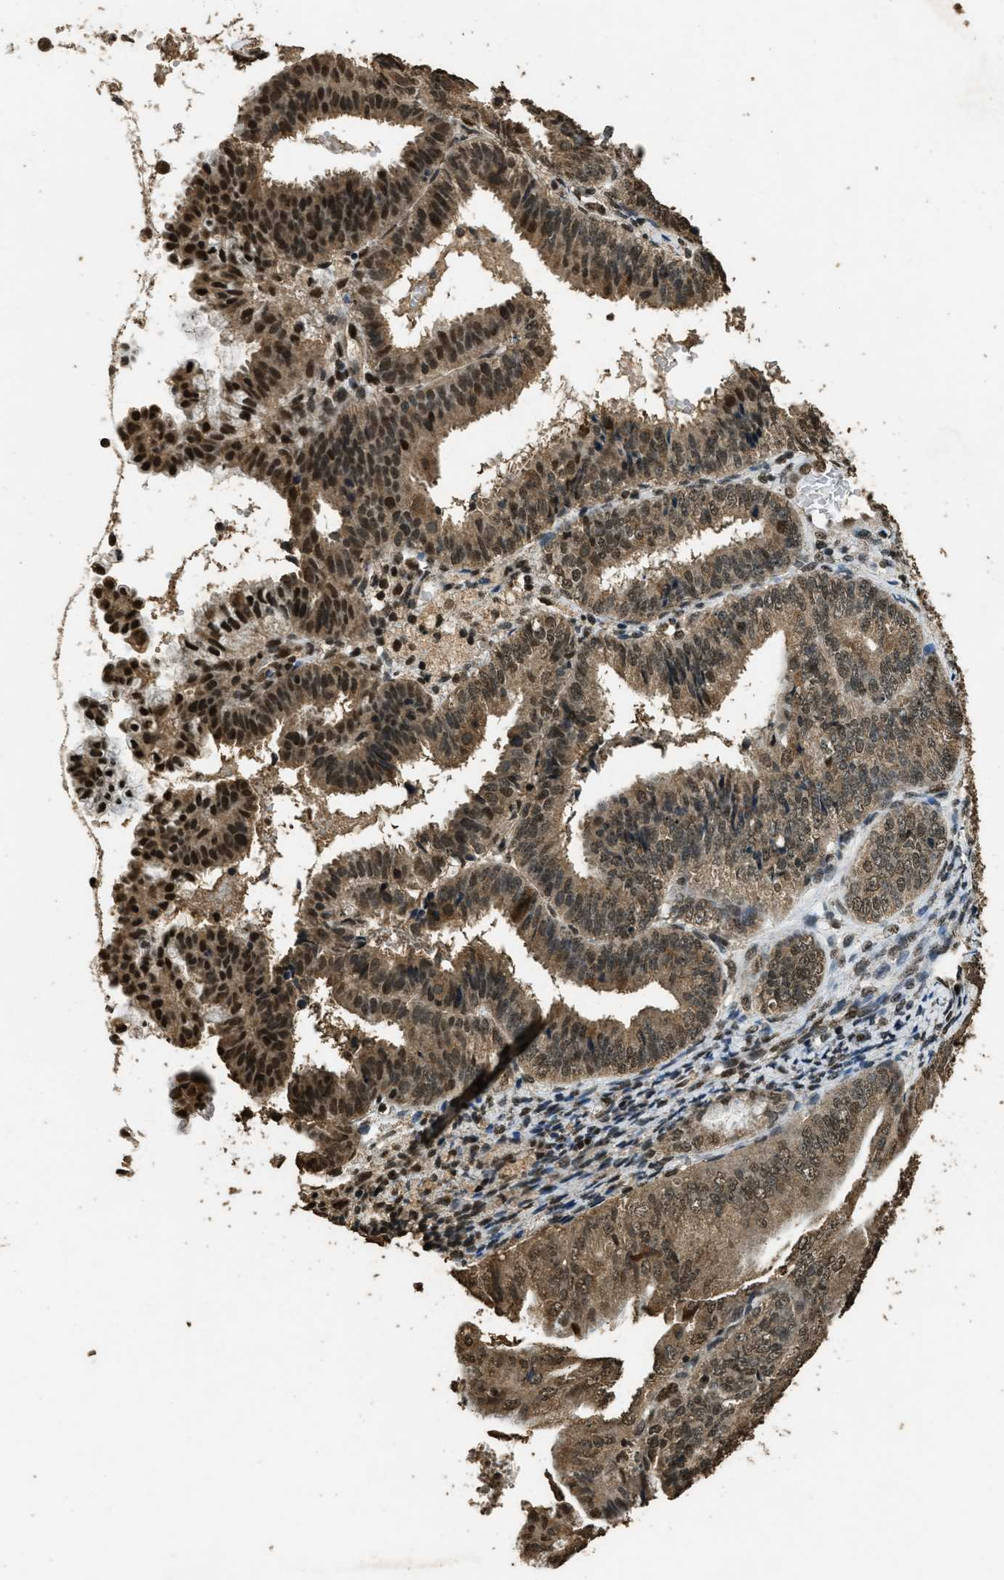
{"staining": {"intensity": "strong", "quantity": "25%-75%", "location": "cytoplasmic/membranous,nuclear"}, "tissue": "endometrial cancer", "cell_type": "Tumor cells", "image_type": "cancer", "snomed": [{"axis": "morphology", "description": "Adenocarcinoma, NOS"}, {"axis": "topography", "description": "Endometrium"}], "caption": "DAB (3,3'-diaminobenzidine) immunohistochemical staining of adenocarcinoma (endometrial) demonstrates strong cytoplasmic/membranous and nuclear protein staining in approximately 25%-75% of tumor cells. (DAB (3,3'-diaminobenzidine) IHC, brown staining for protein, blue staining for nuclei).", "gene": "MYB", "patient": {"sex": "female", "age": 63}}